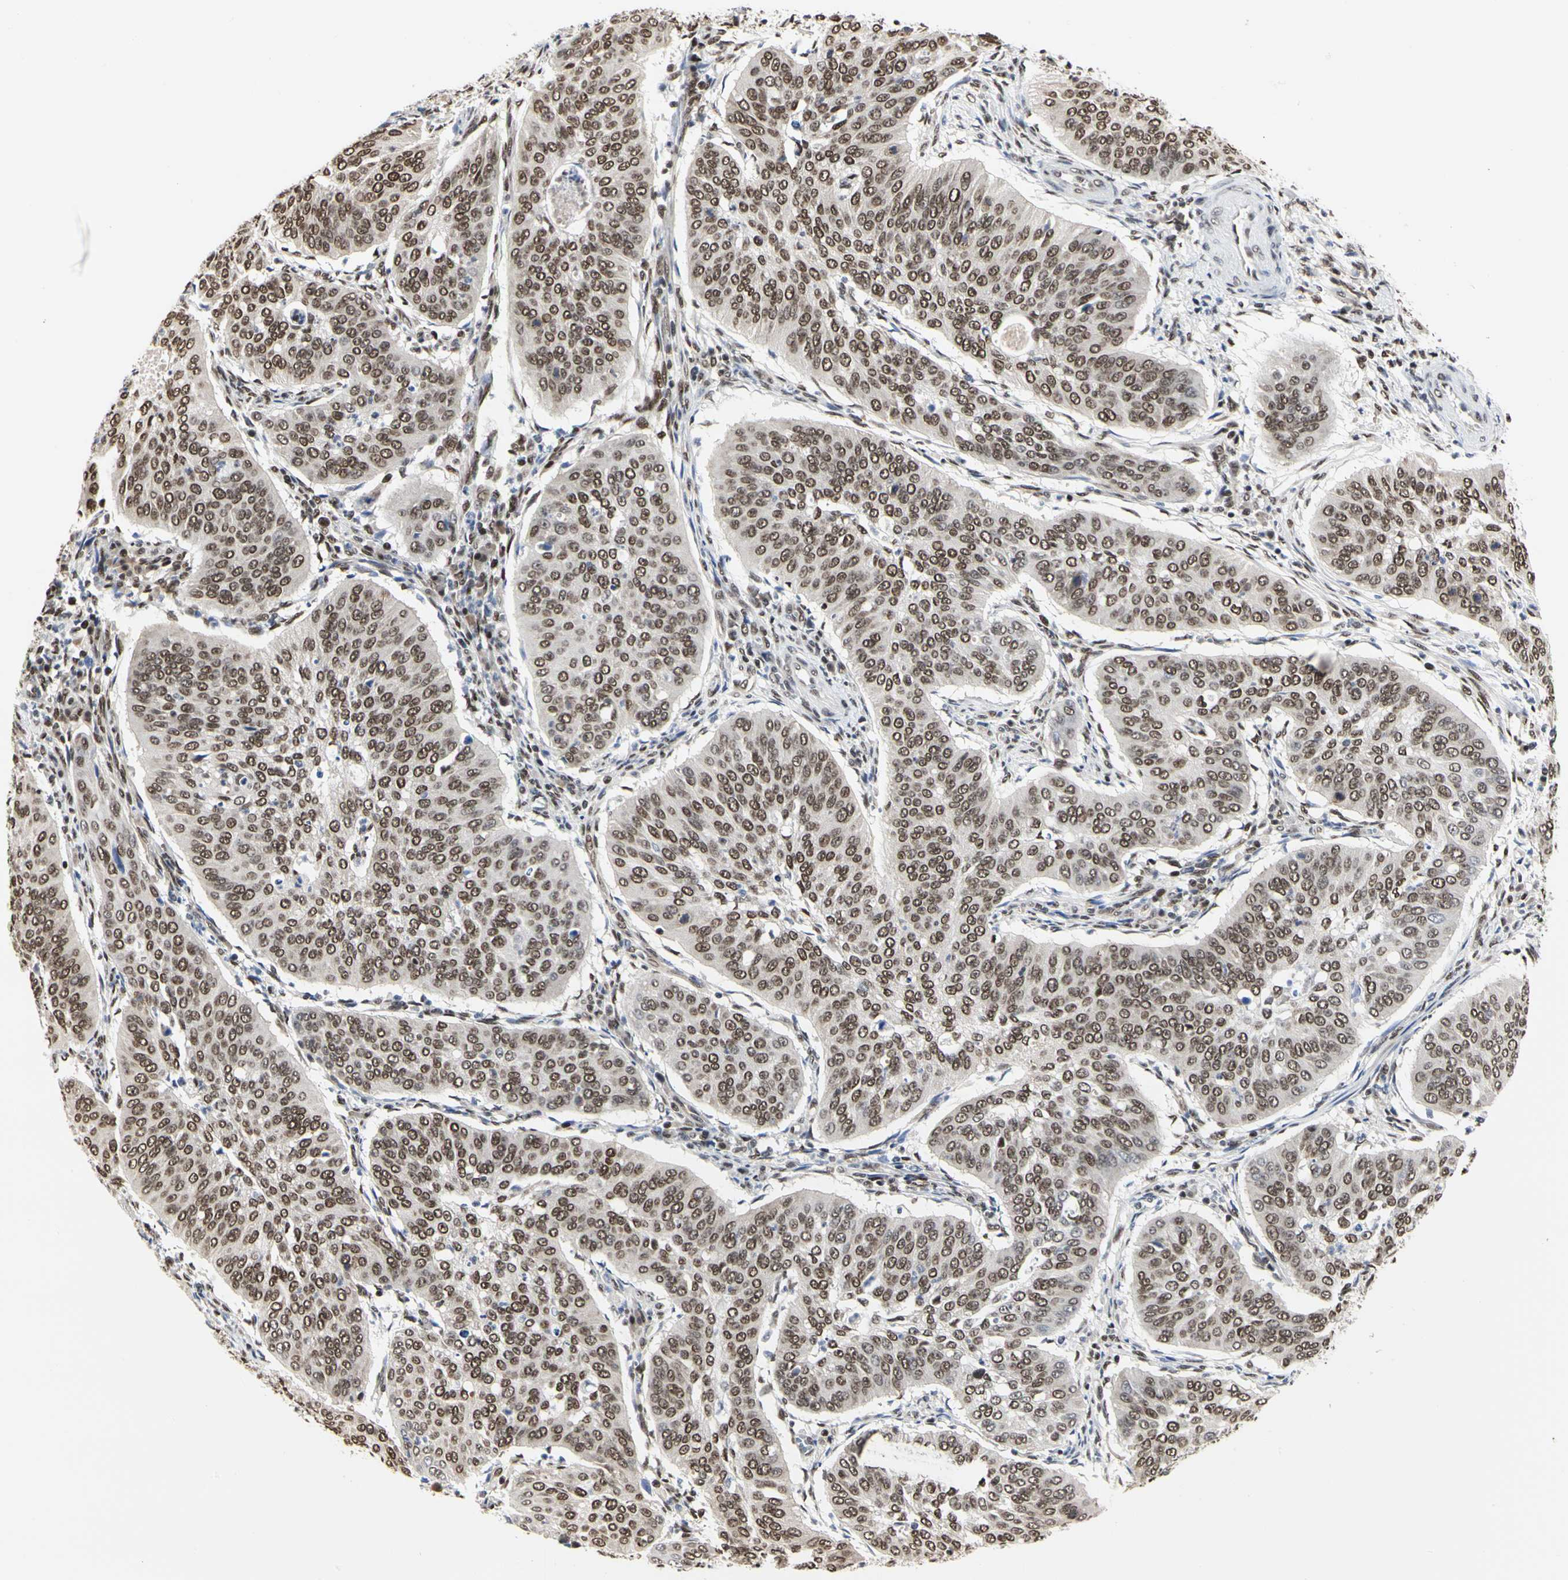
{"staining": {"intensity": "moderate", "quantity": ">75%", "location": "nuclear"}, "tissue": "cervical cancer", "cell_type": "Tumor cells", "image_type": "cancer", "snomed": [{"axis": "morphology", "description": "Normal tissue, NOS"}, {"axis": "morphology", "description": "Squamous cell carcinoma, NOS"}, {"axis": "topography", "description": "Cervix"}], "caption": "Immunohistochemistry of human squamous cell carcinoma (cervical) displays medium levels of moderate nuclear positivity in about >75% of tumor cells.", "gene": "PRMT3", "patient": {"sex": "female", "age": 39}}